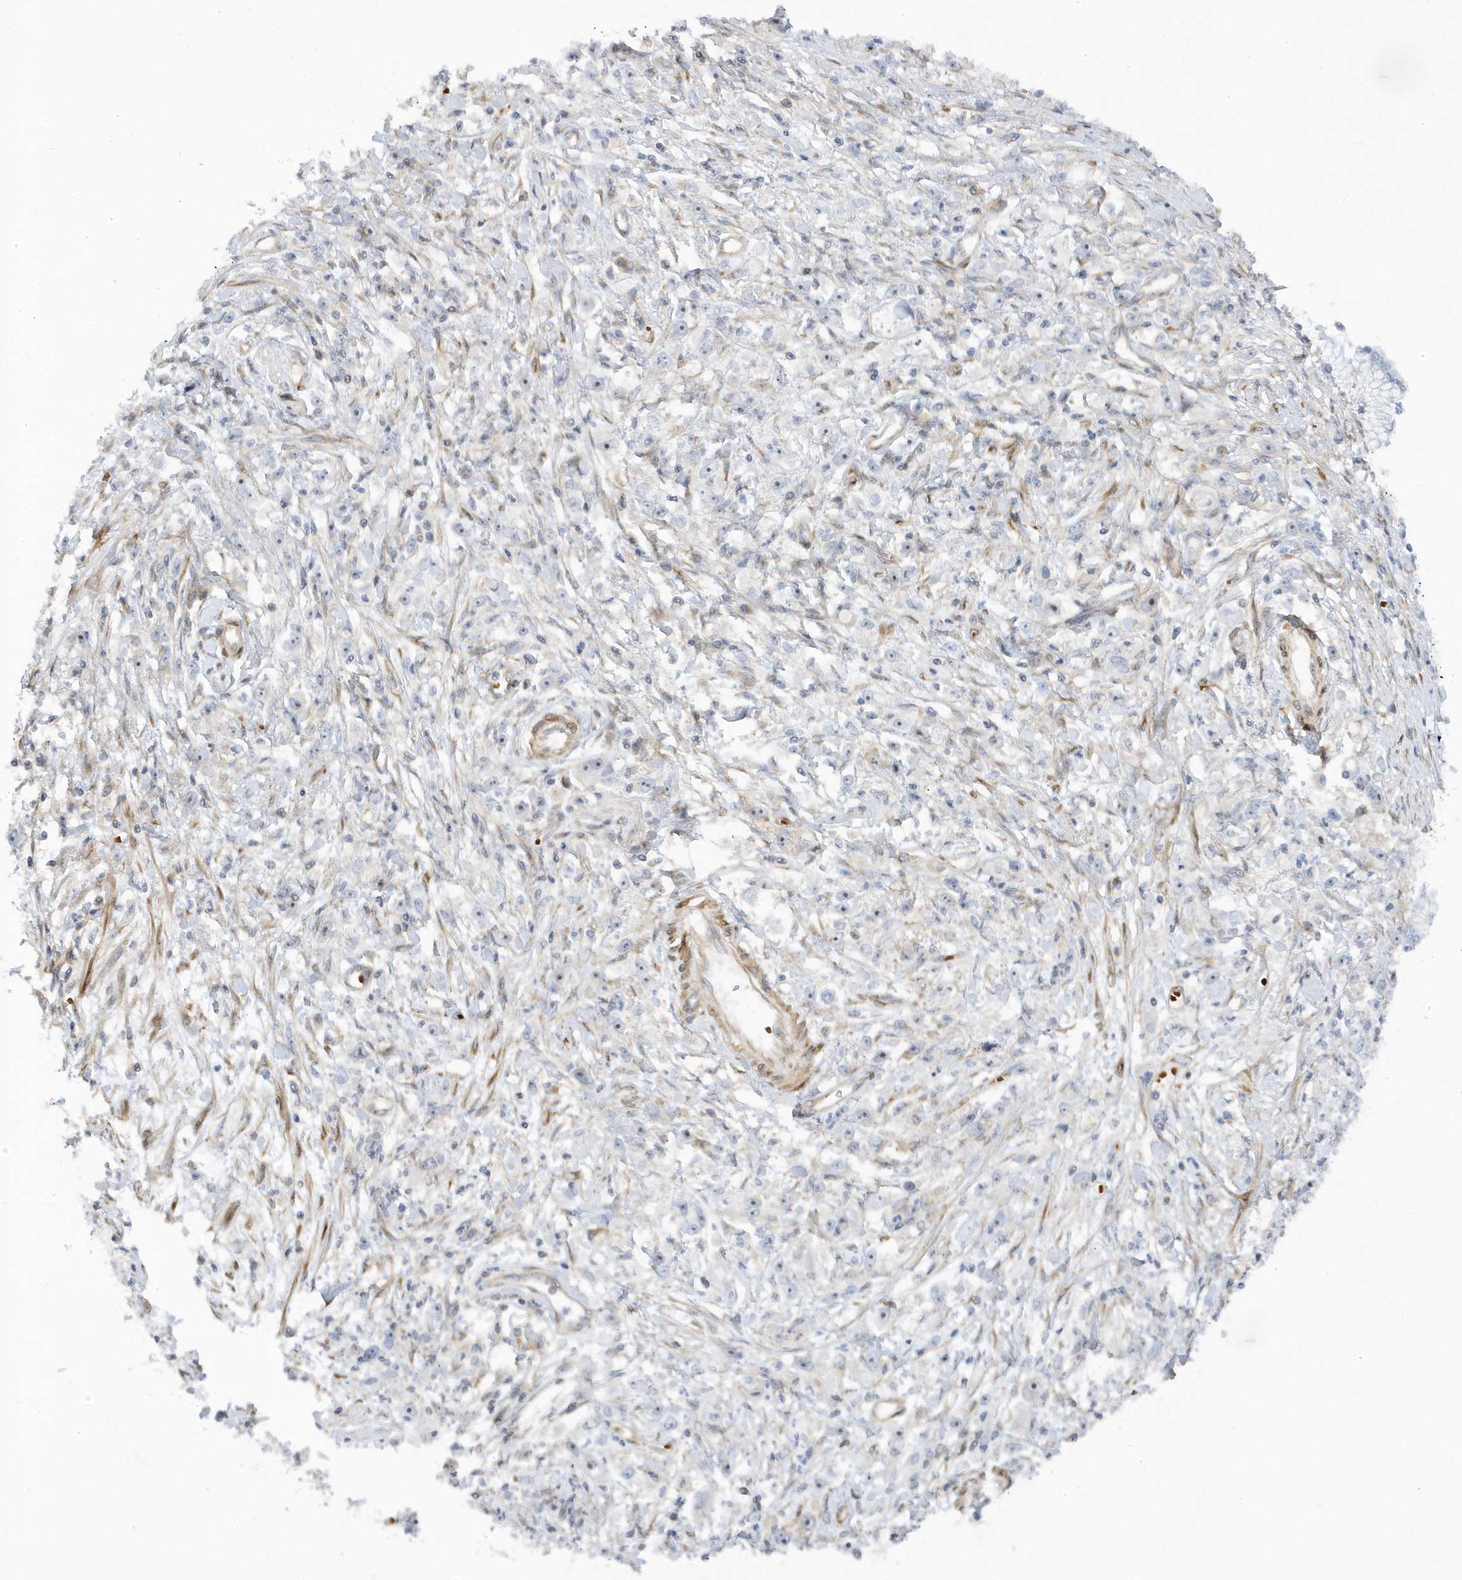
{"staining": {"intensity": "negative", "quantity": "none", "location": "none"}, "tissue": "stomach cancer", "cell_type": "Tumor cells", "image_type": "cancer", "snomed": [{"axis": "morphology", "description": "Adenocarcinoma, NOS"}, {"axis": "topography", "description": "Stomach"}], "caption": "Immunohistochemistry of human stomach adenocarcinoma shows no expression in tumor cells. (Stains: DAB (3,3'-diaminobenzidine) IHC with hematoxylin counter stain, Microscopy: brightfield microscopy at high magnification).", "gene": "MAP7D3", "patient": {"sex": "female", "age": 59}}